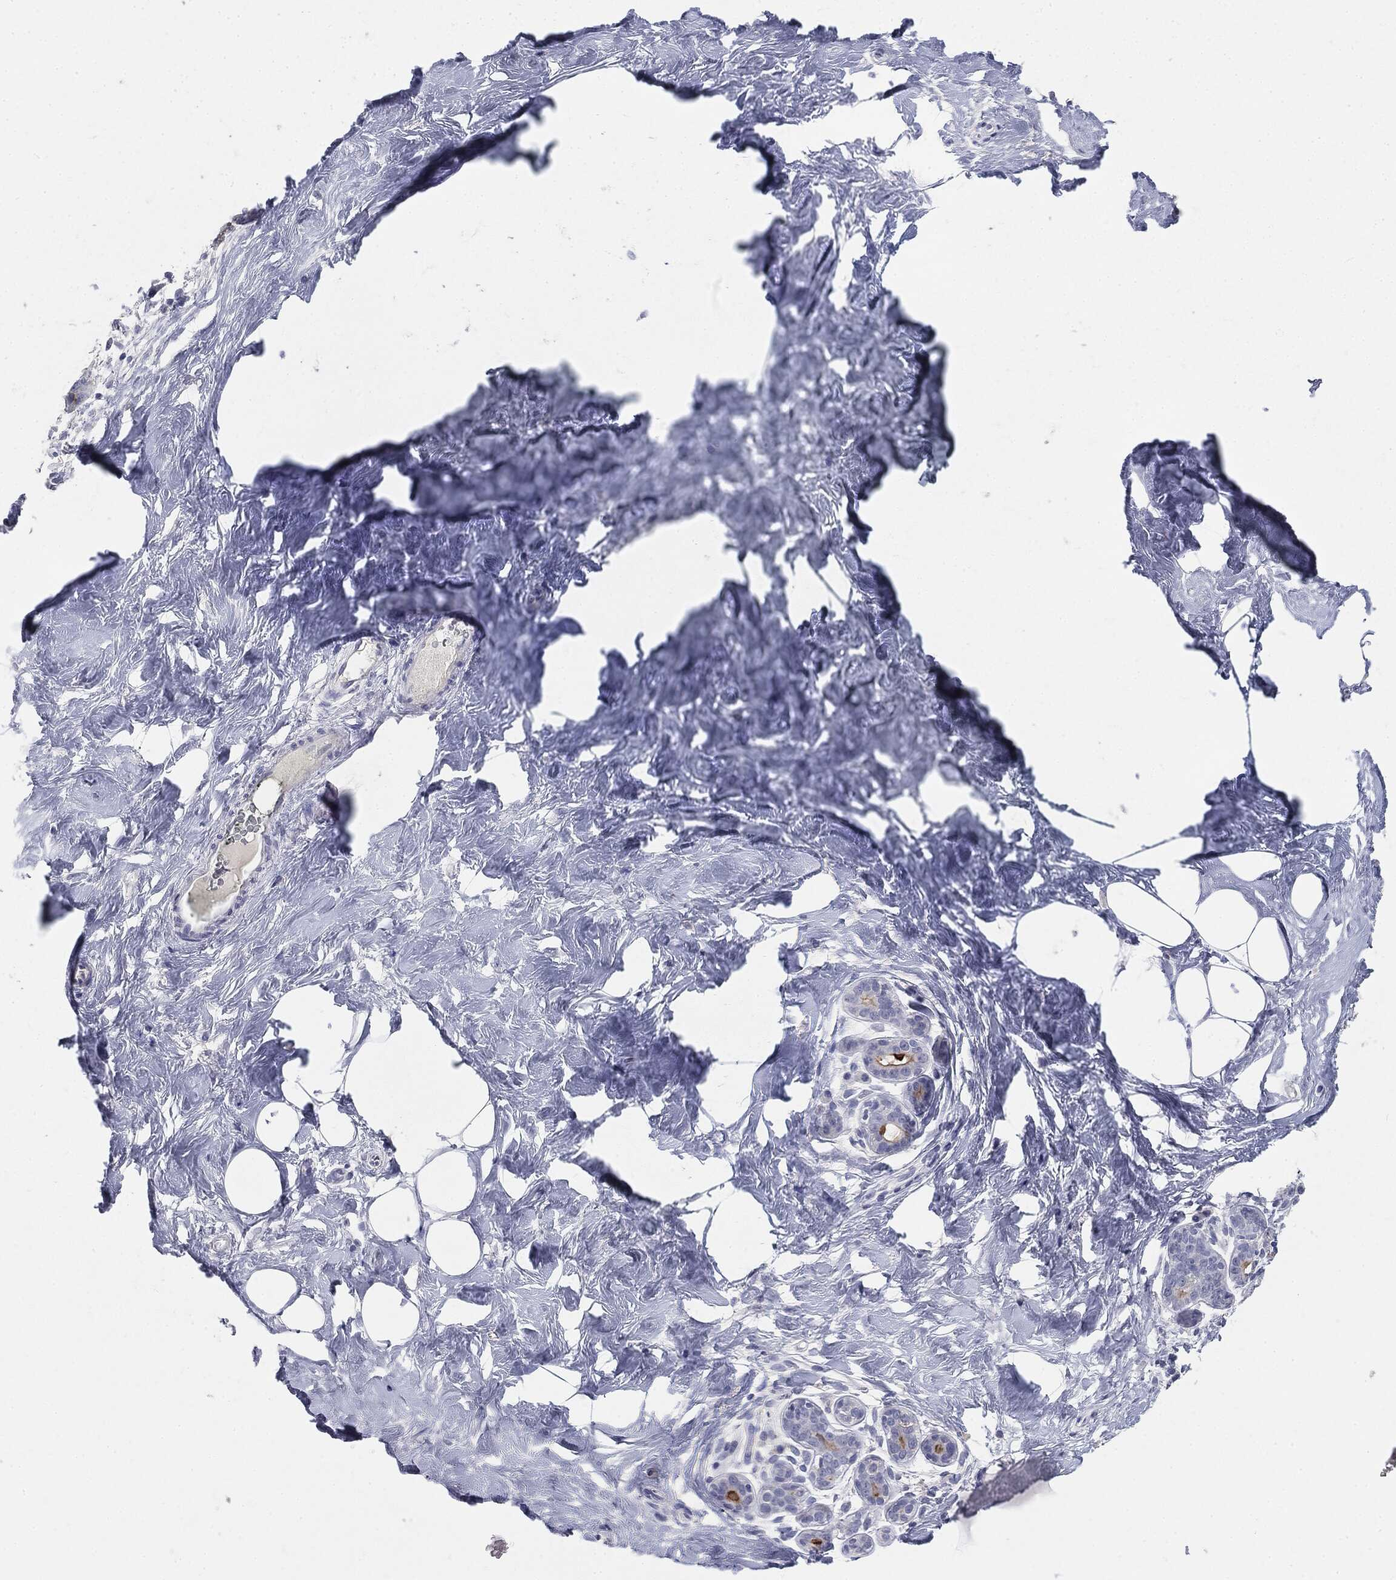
{"staining": {"intensity": "strong", "quantity": "<25%", "location": "cytoplasmic/membranous"}, "tissue": "breast", "cell_type": "Glandular cells", "image_type": "normal", "snomed": [{"axis": "morphology", "description": "Normal tissue, NOS"}, {"axis": "topography", "description": "Breast"}], "caption": "Protein positivity by immunohistochemistry (IHC) reveals strong cytoplasmic/membranous expression in about <25% of glandular cells in normal breast.", "gene": "MUC1", "patient": {"sex": "female", "age": 43}}